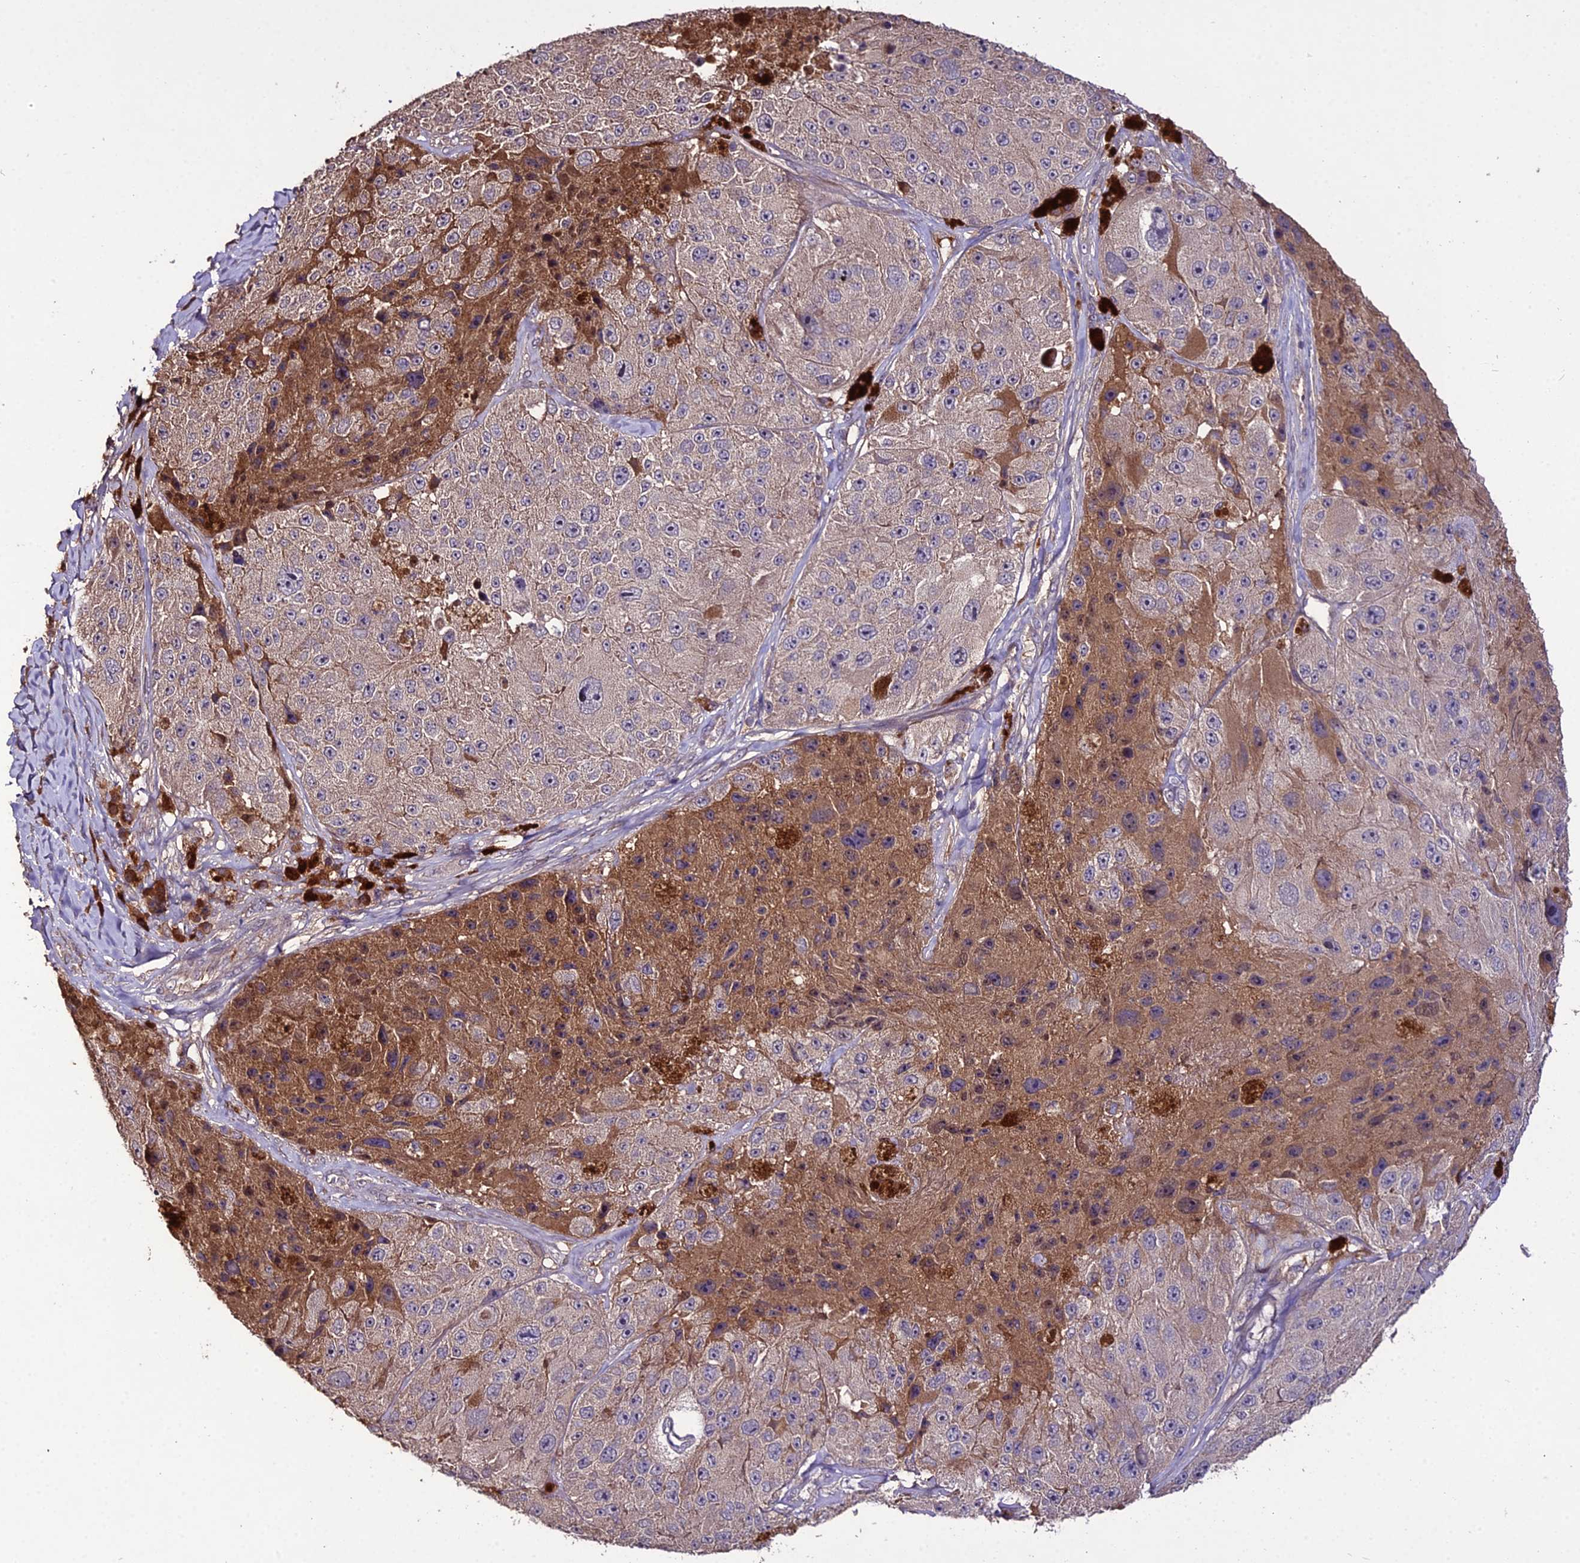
{"staining": {"intensity": "negative", "quantity": "none", "location": "none"}, "tissue": "melanoma", "cell_type": "Tumor cells", "image_type": "cancer", "snomed": [{"axis": "morphology", "description": "Malignant melanoma, Metastatic site"}, {"axis": "topography", "description": "Lymph node"}], "caption": "This is an immunohistochemistry (IHC) micrograph of human malignant melanoma (metastatic site). There is no positivity in tumor cells.", "gene": "KCTD16", "patient": {"sex": "male", "age": 62}}